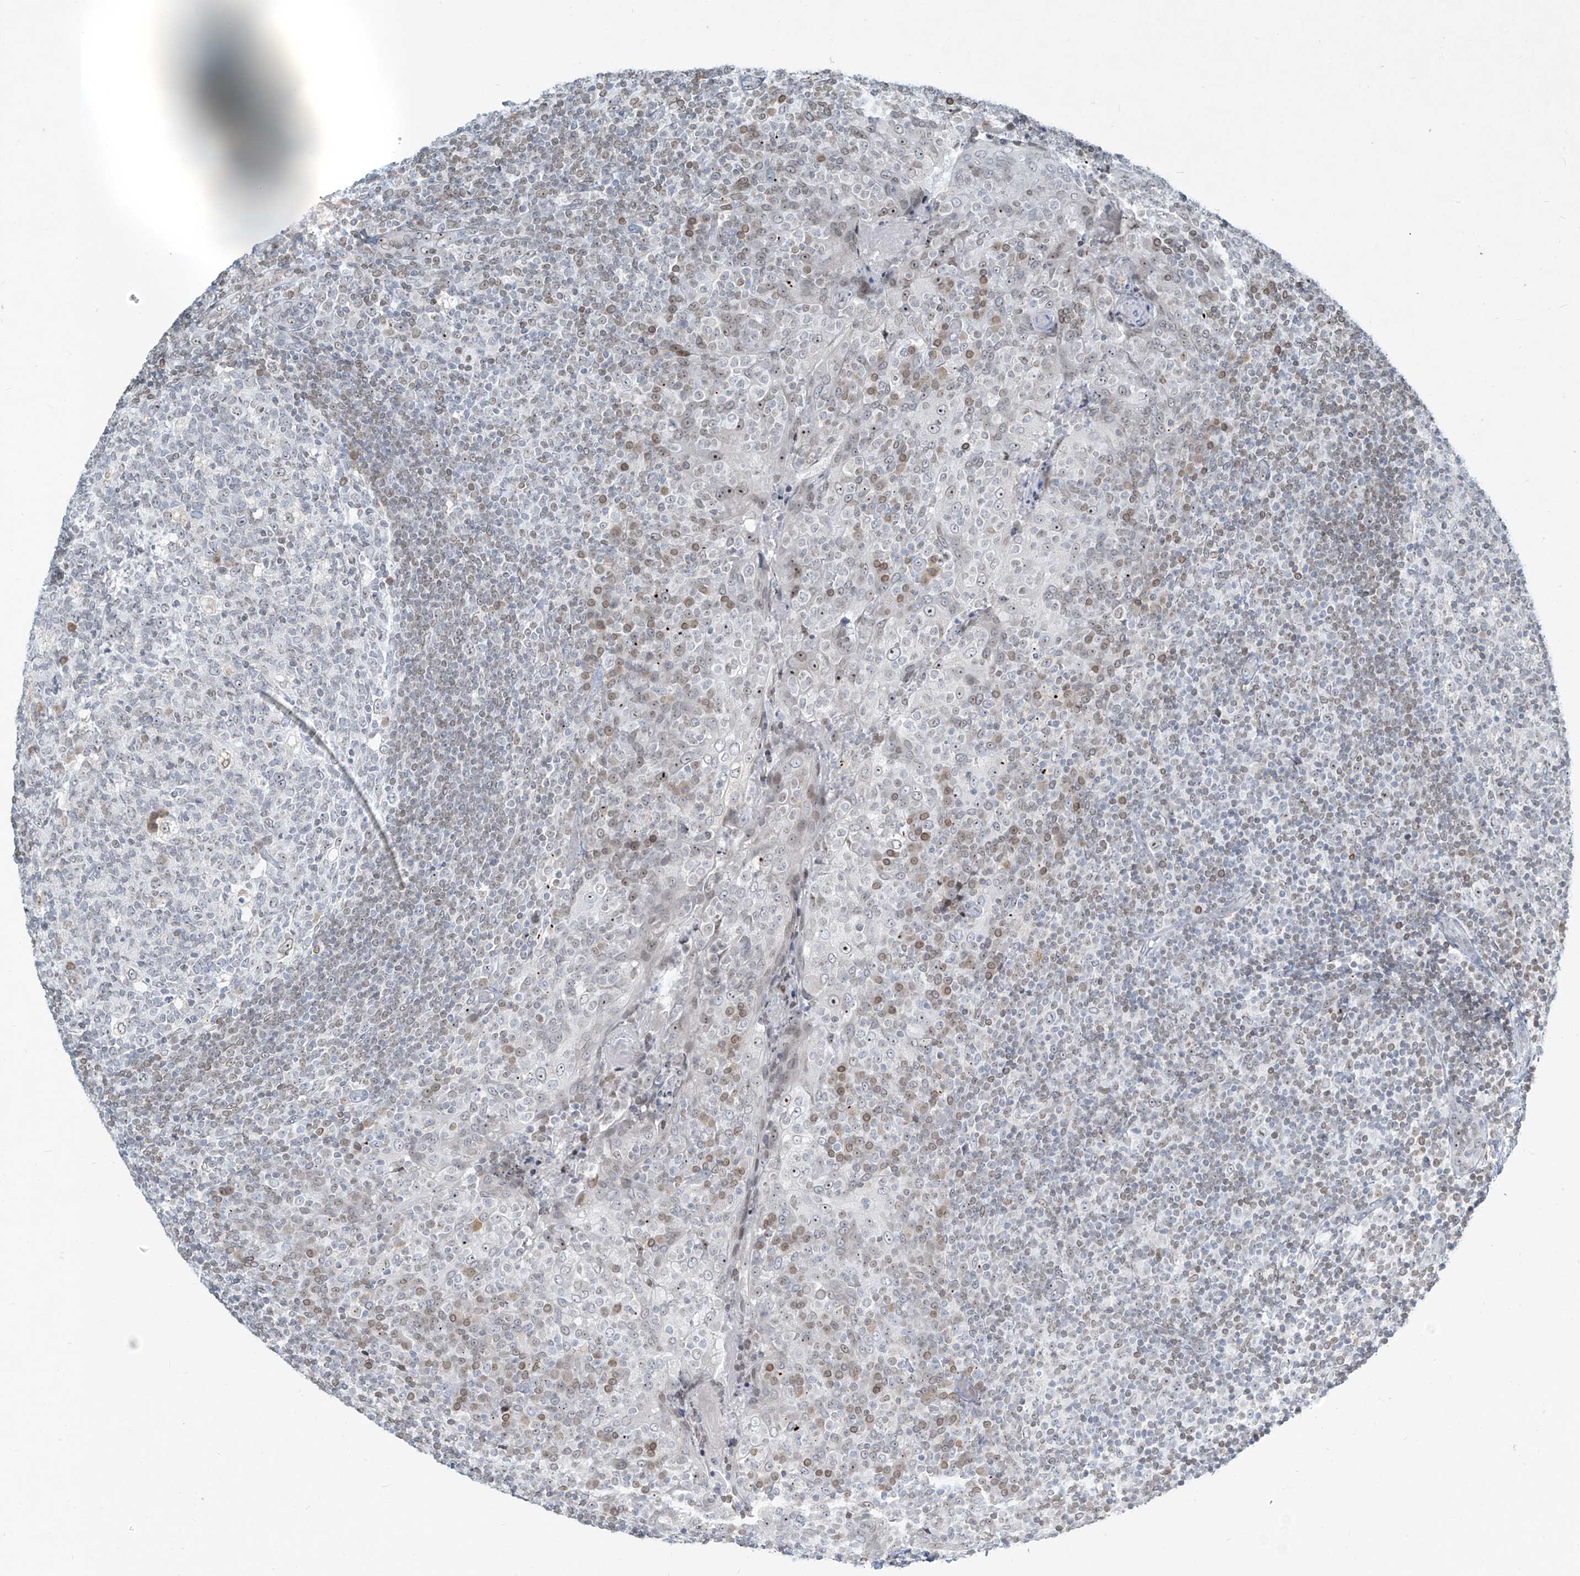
{"staining": {"intensity": "moderate", "quantity": "<25%", "location": "cytoplasmic/membranous"}, "tissue": "tonsil", "cell_type": "Germinal center cells", "image_type": "normal", "snomed": [{"axis": "morphology", "description": "Normal tissue, NOS"}, {"axis": "topography", "description": "Tonsil"}], "caption": "Approximately <25% of germinal center cells in normal human tonsil show moderate cytoplasmic/membranous protein positivity as visualized by brown immunohistochemical staining.", "gene": "SAMD15", "patient": {"sex": "female", "age": 19}}